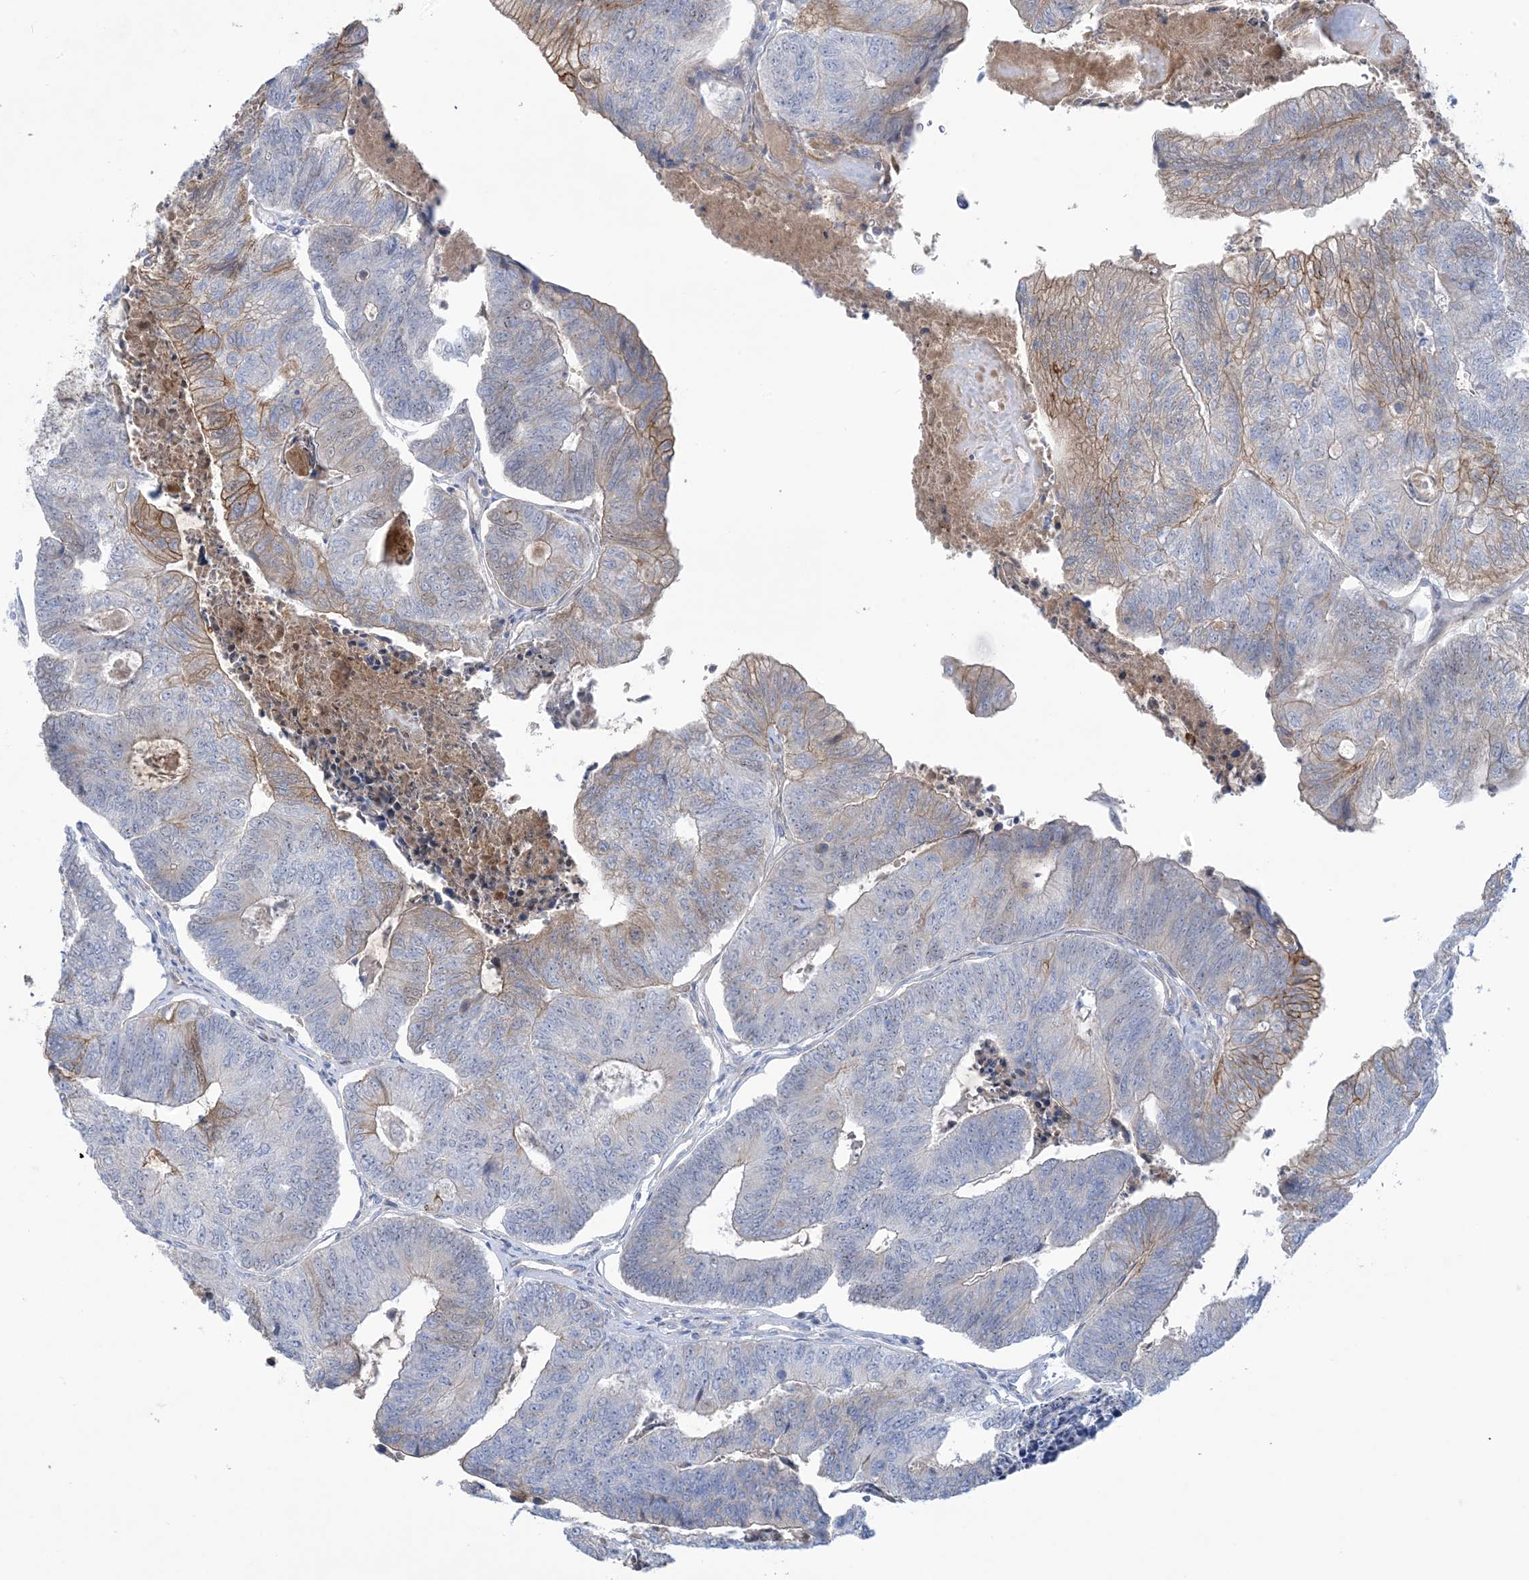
{"staining": {"intensity": "moderate", "quantity": "<25%", "location": "cytoplasmic/membranous"}, "tissue": "colorectal cancer", "cell_type": "Tumor cells", "image_type": "cancer", "snomed": [{"axis": "morphology", "description": "Adenocarcinoma, NOS"}, {"axis": "topography", "description": "Colon"}], "caption": "IHC micrograph of human colorectal cancer stained for a protein (brown), which shows low levels of moderate cytoplasmic/membranous expression in approximately <25% of tumor cells.", "gene": "ATP11C", "patient": {"sex": "female", "age": 67}}